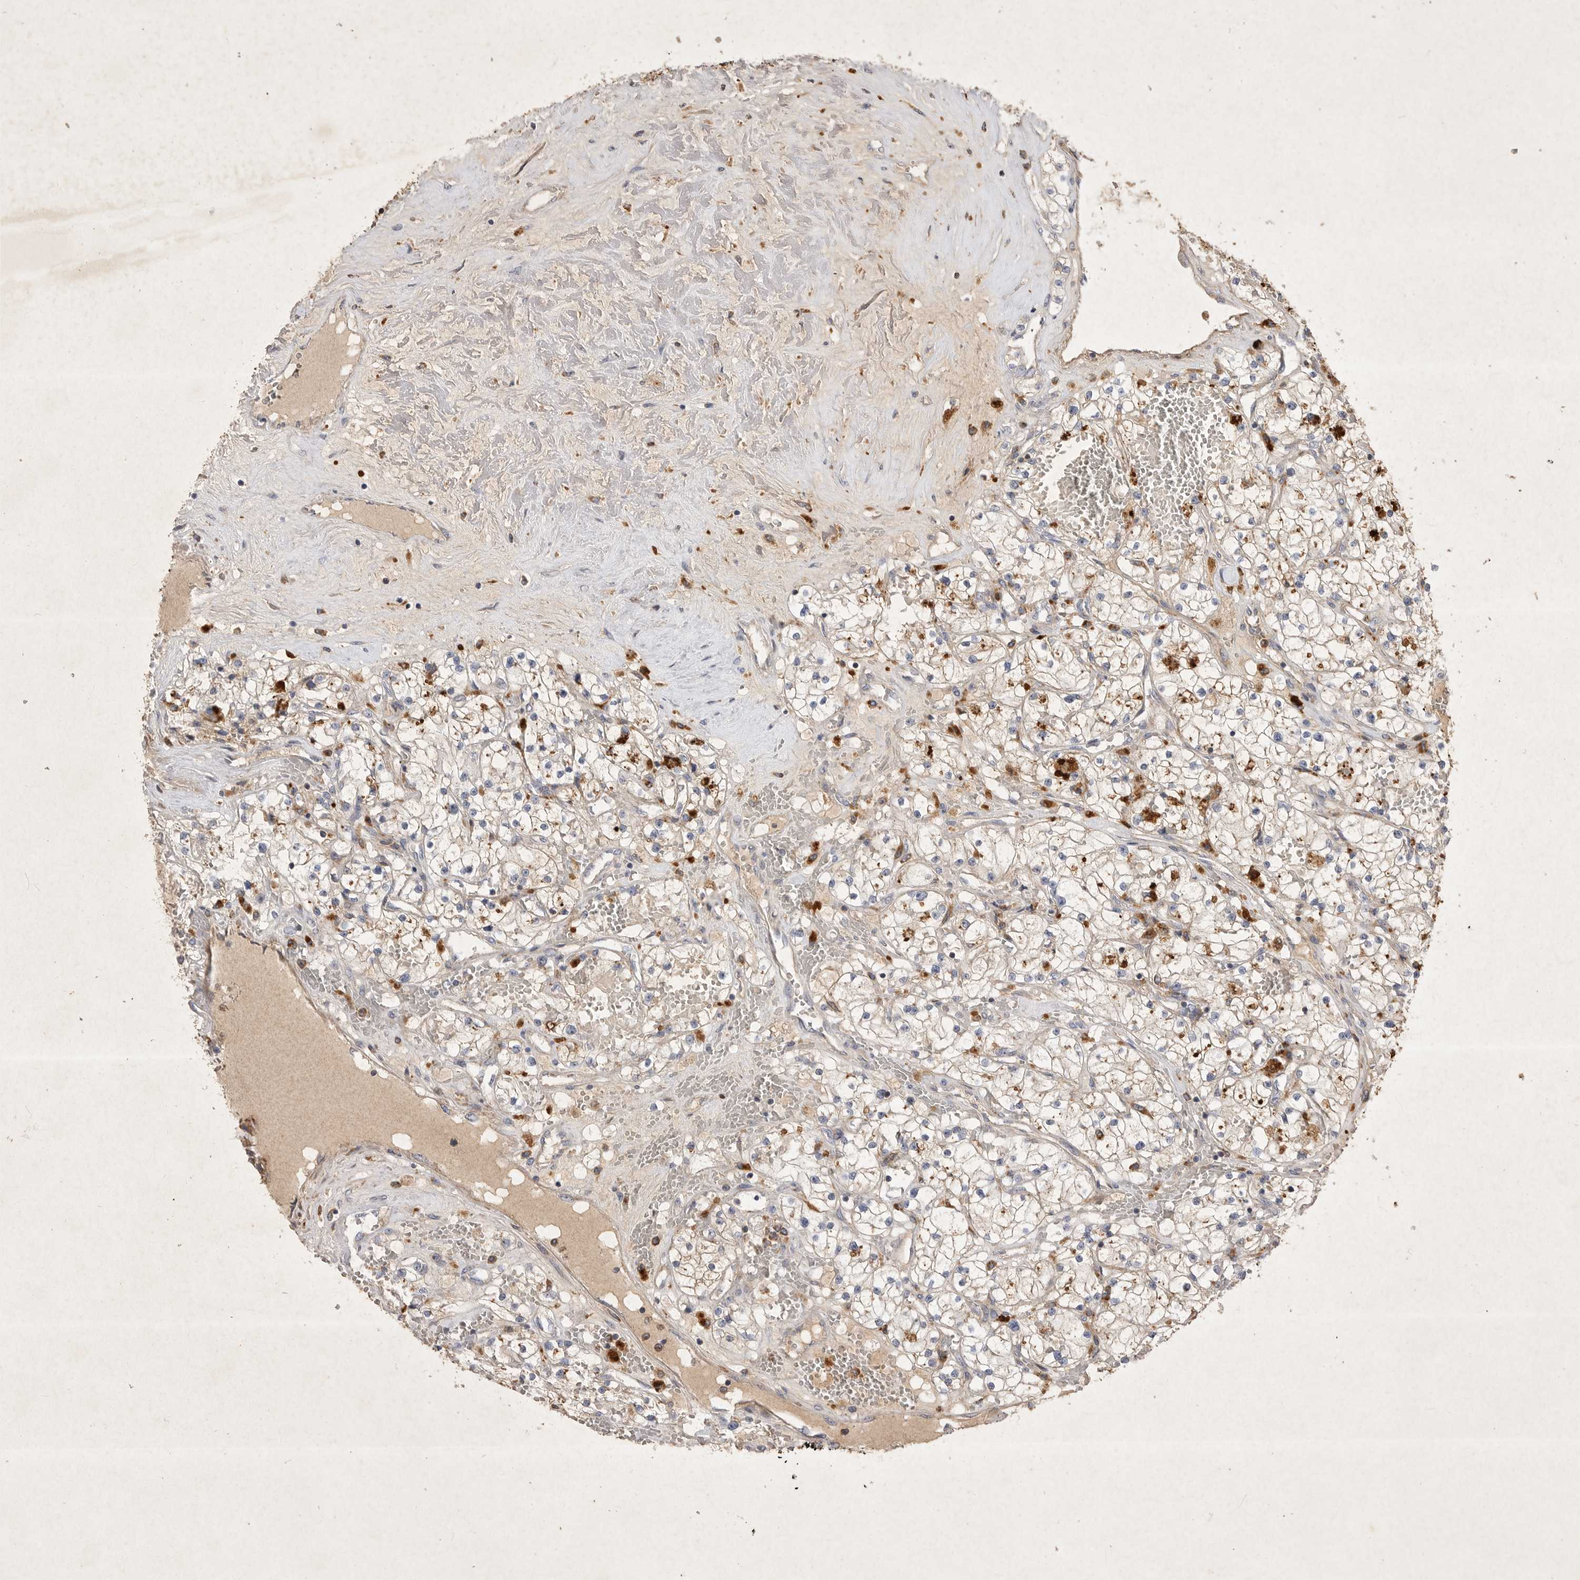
{"staining": {"intensity": "weak", "quantity": ">75%", "location": "cytoplasmic/membranous"}, "tissue": "renal cancer", "cell_type": "Tumor cells", "image_type": "cancer", "snomed": [{"axis": "morphology", "description": "Normal tissue, NOS"}, {"axis": "morphology", "description": "Adenocarcinoma, NOS"}, {"axis": "topography", "description": "Kidney"}], "caption": "An immunohistochemistry (IHC) micrograph of tumor tissue is shown. Protein staining in brown highlights weak cytoplasmic/membranous positivity in adenocarcinoma (renal) within tumor cells. (DAB IHC with brightfield microscopy, high magnification).", "gene": "MRPL41", "patient": {"sex": "male", "age": 68}}